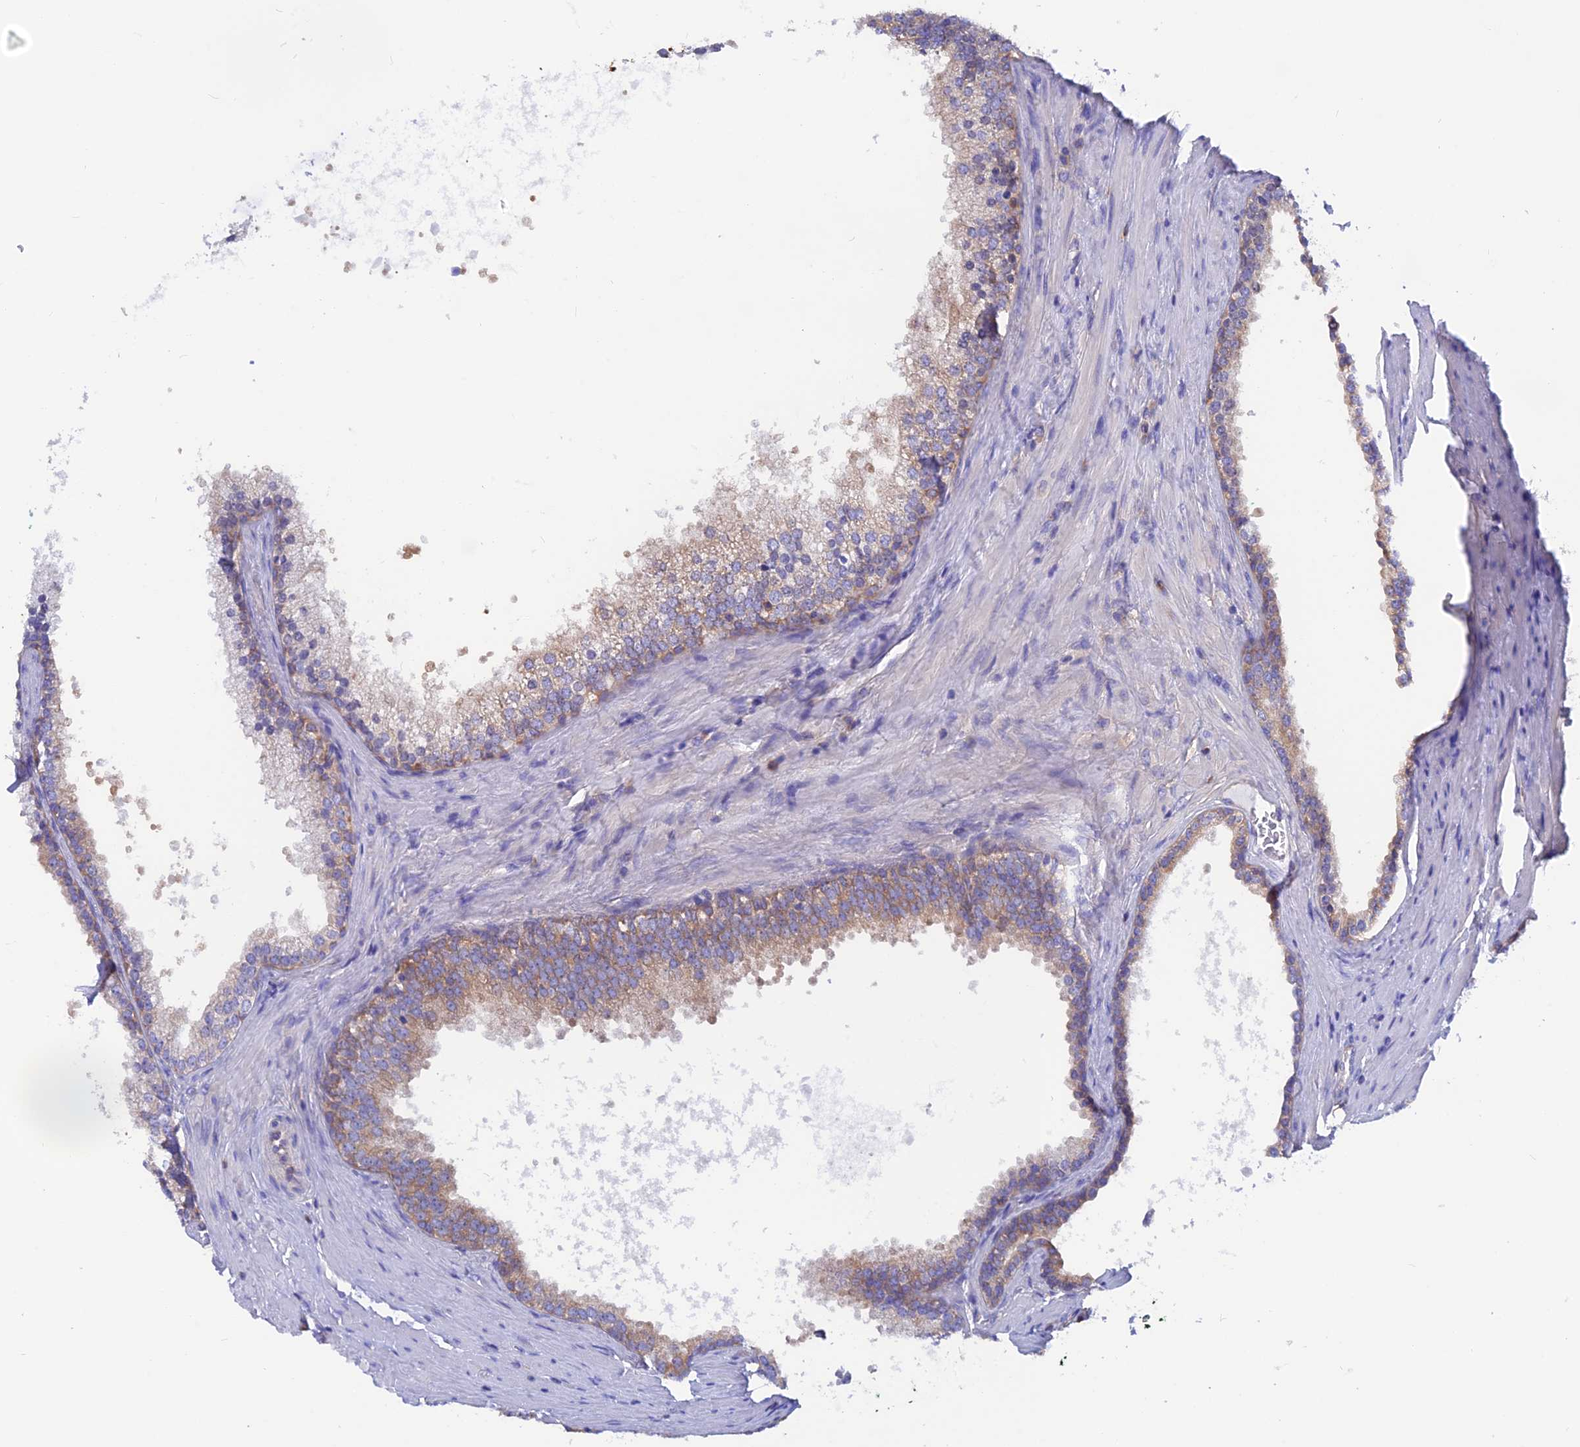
{"staining": {"intensity": "moderate", "quantity": "<25%", "location": "cytoplasmic/membranous"}, "tissue": "prostate", "cell_type": "Glandular cells", "image_type": "normal", "snomed": [{"axis": "morphology", "description": "Normal tissue, NOS"}, {"axis": "topography", "description": "Prostate"}], "caption": "Normal prostate displays moderate cytoplasmic/membranous positivity in approximately <25% of glandular cells.", "gene": "LZTFL1", "patient": {"sex": "male", "age": 60}}